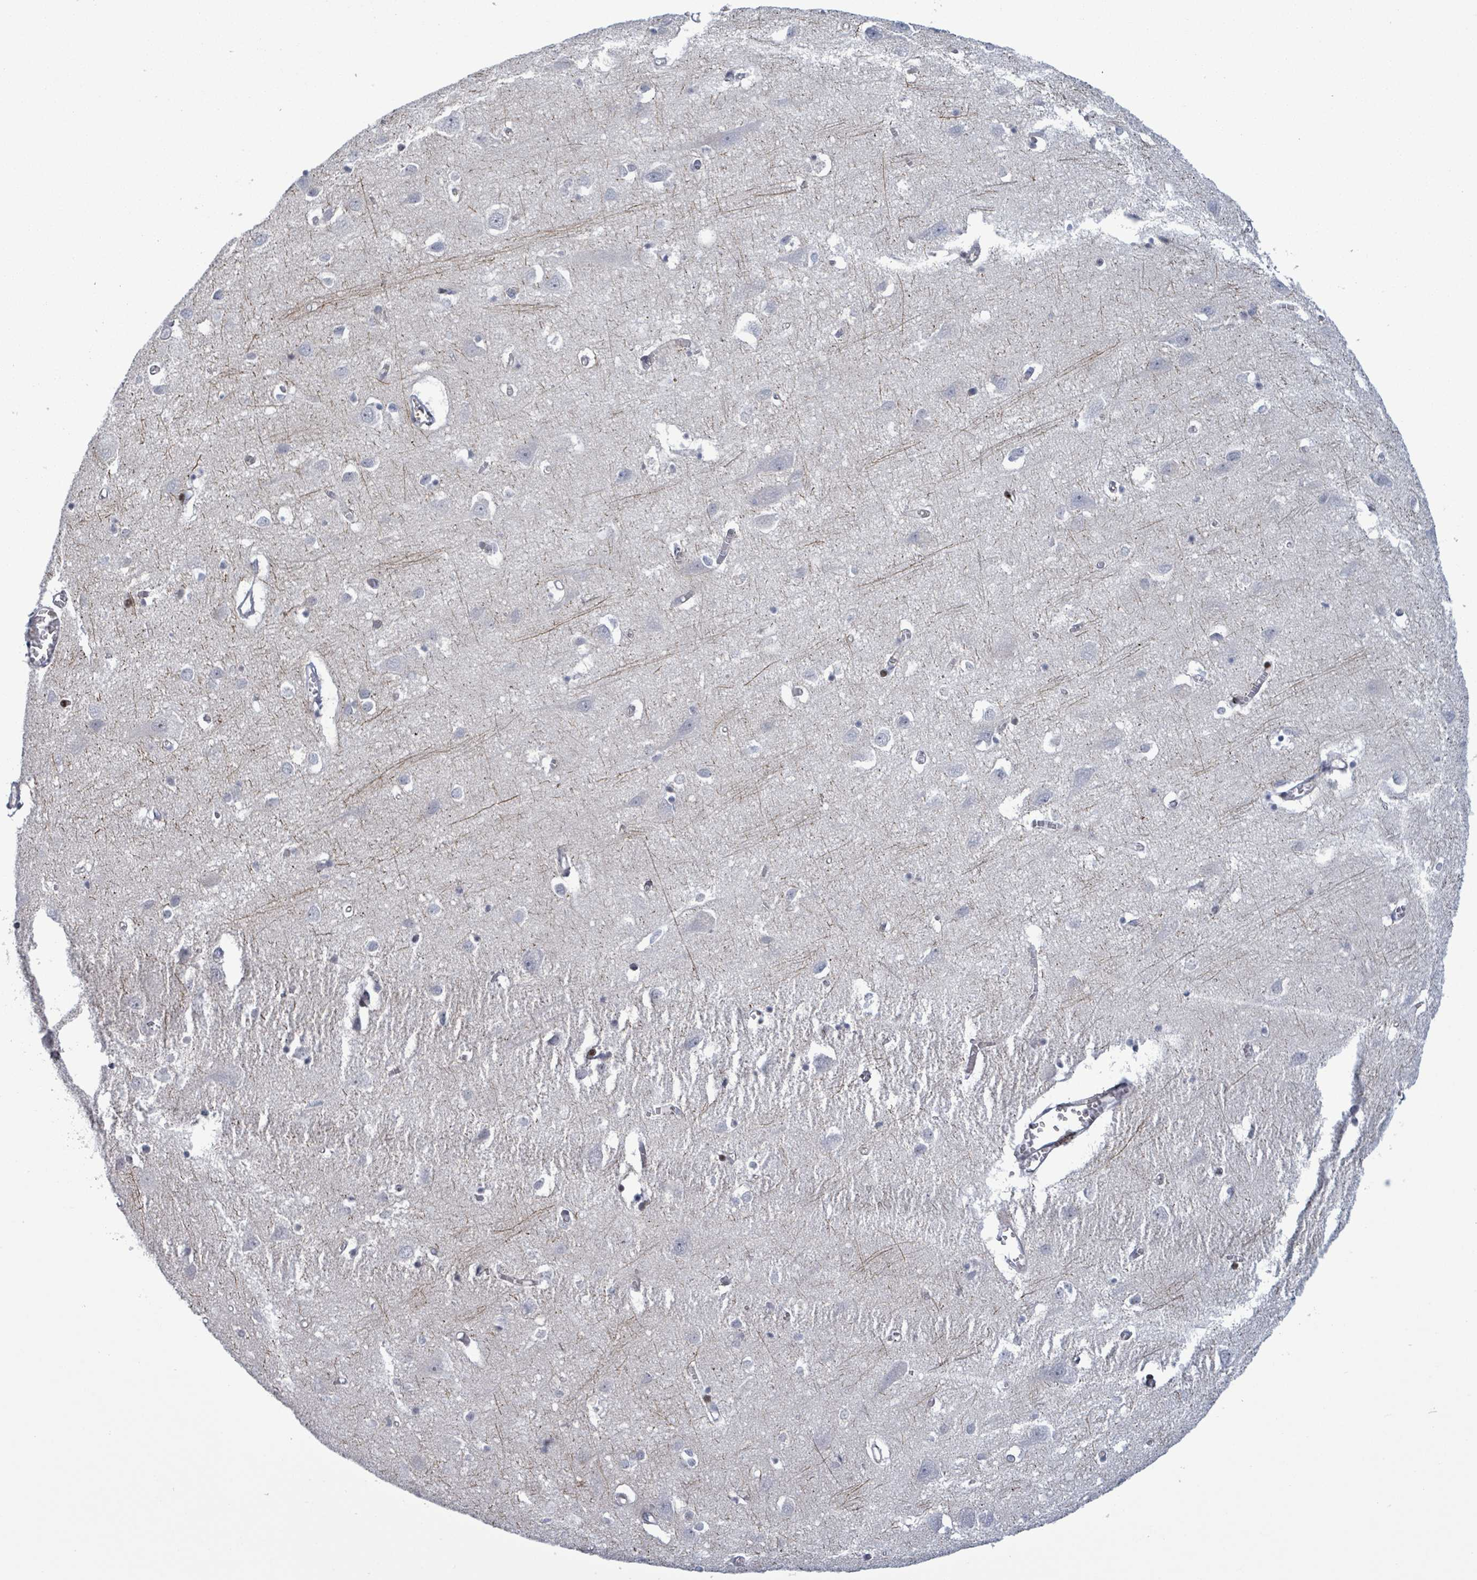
{"staining": {"intensity": "negative", "quantity": "none", "location": "none"}, "tissue": "cerebral cortex", "cell_type": "Endothelial cells", "image_type": "normal", "snomed": [{"axis": "morphology", "description": "Normal tissue, NOS"}, {"axis": "topography", "description": "Cerebral cortex"}], "caption": "Cerebral cortex stained for a protein using immunohistochemistry (IHC) reveals no expression endothelial cells.", "gene": "FNDC4", "patient": {"sex": "male", "age": 70}}